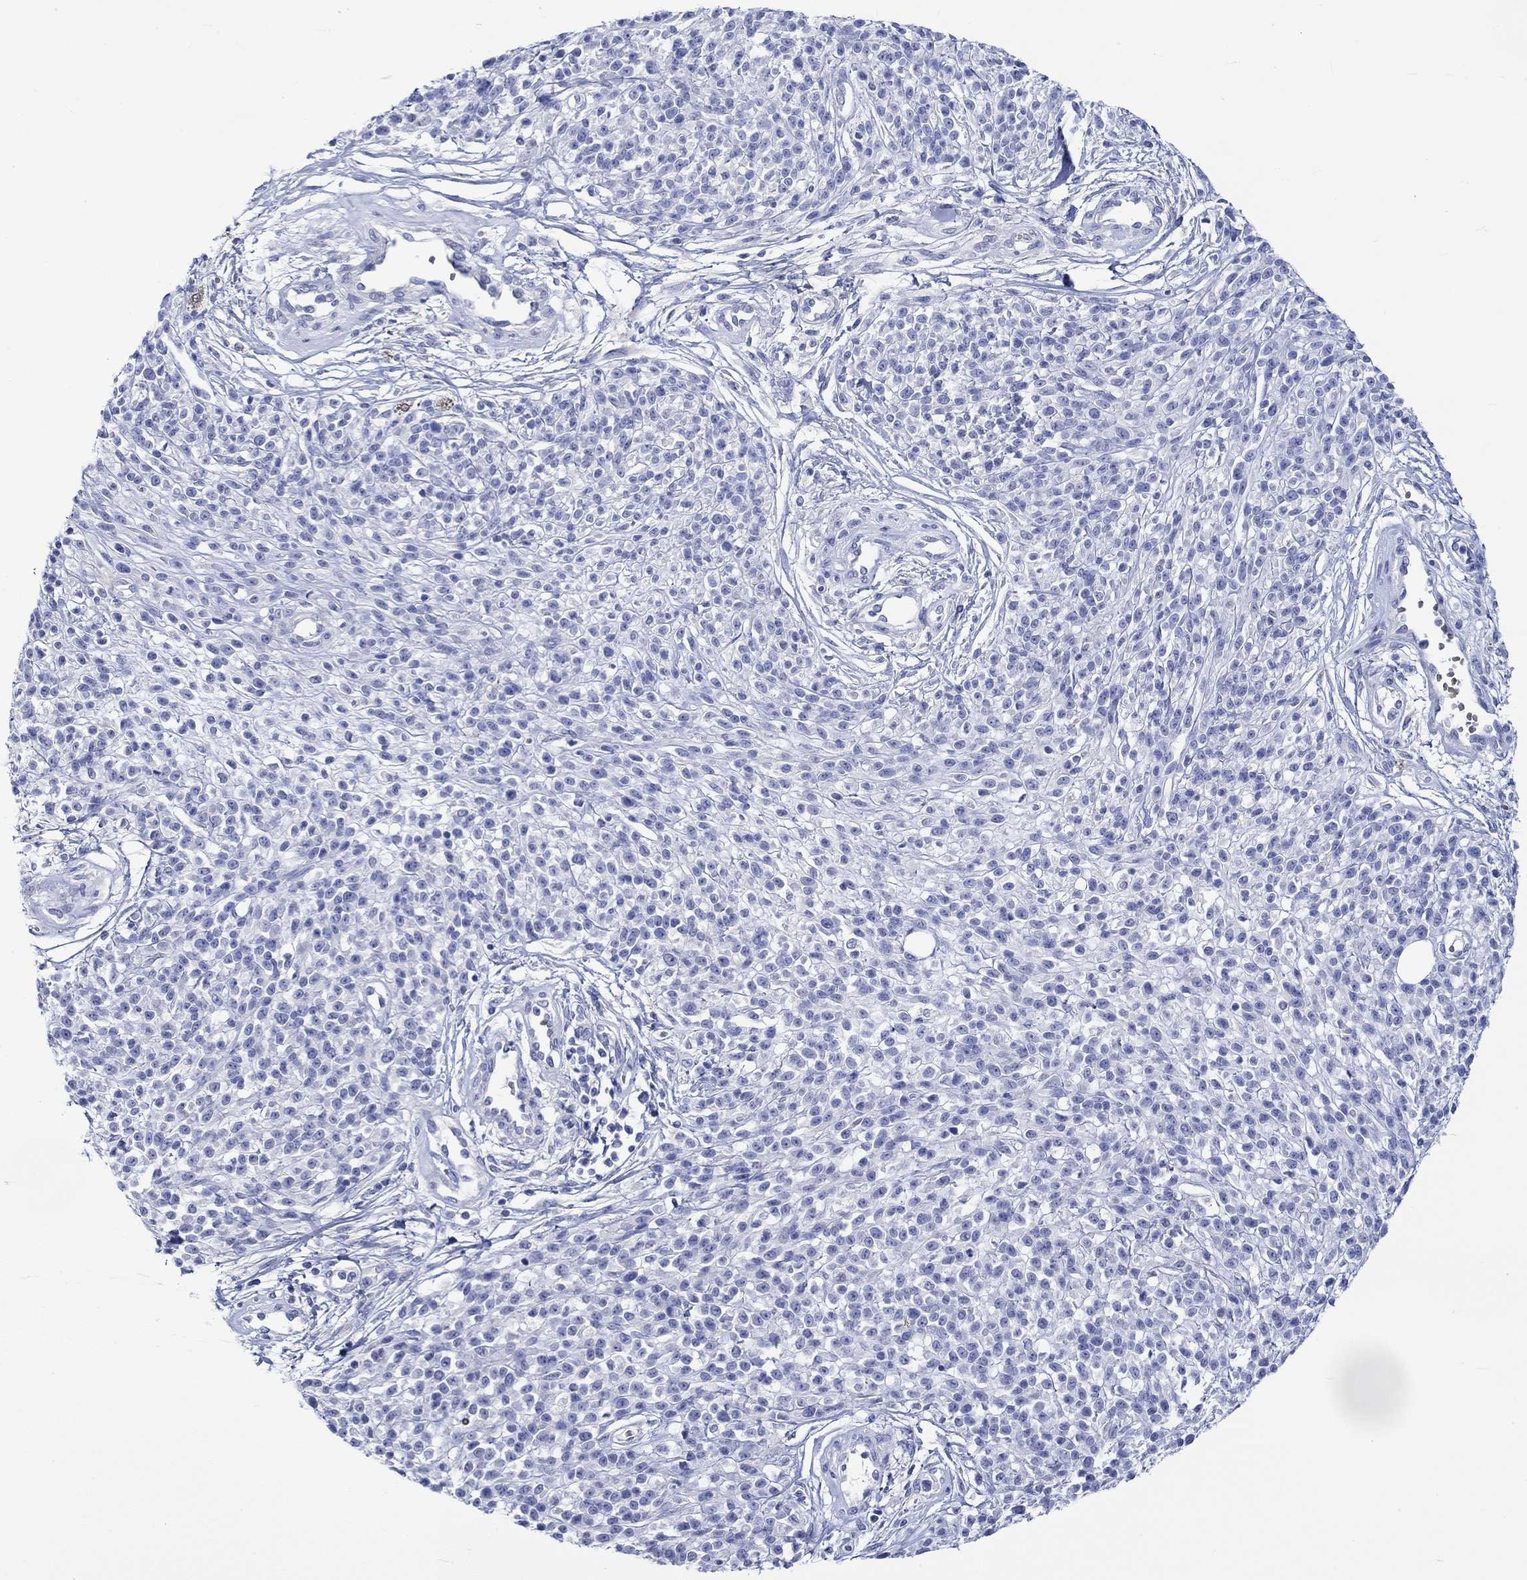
{"staining": {"intensity": "negative", "quantity": "none", "location": "none"}, "tissue": "melanoma", "cell_type": "Tumor cells", "image_type": "cancer", "snomed": [{"axis": "morphology", "description": "Malignant melanoma, NOS"}, {"axis": "topography", "description": "Skin"}, {"axis": "topography", "description": "Skin of trunk"}], "caption": "Tumor cells show no significant protein expression in malignant melanoma.", "gene": "NRIP3", "patient": {"sex": "male", "age": 74}}